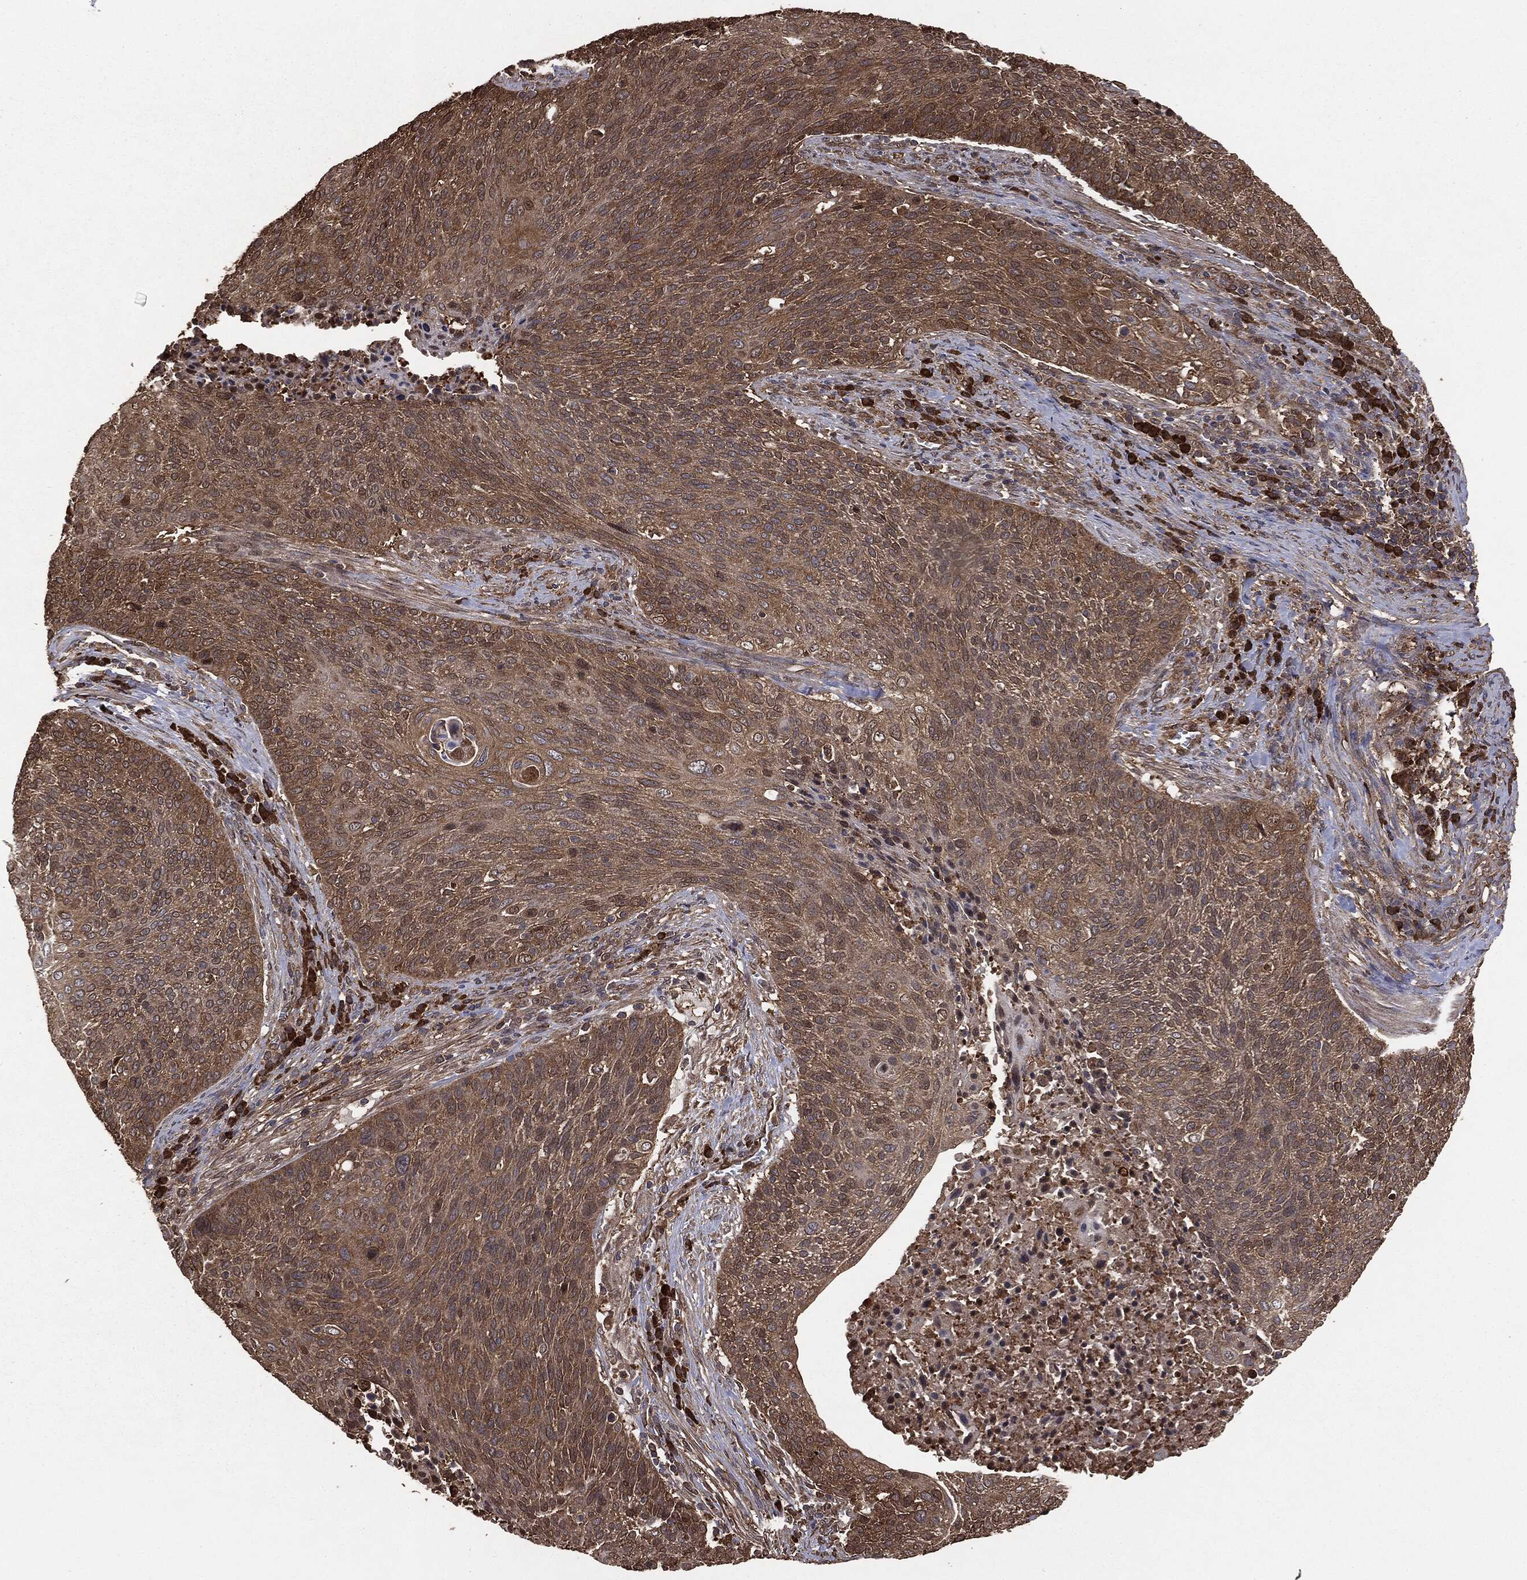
{"staining": {"intensity": "moderate", "quantity": ">75%", "location": "cytoplasmic/membranous"}, "tissue": "cervical cancer", "cell_type": "Tumor cells", "image_type": "cancer", "snomed": [{"axis": "morphology", "description": "Squamous cell carcinoma, NOS"}, {"axis": "topography", "description": "Cervix"}], "caption": "Cervical cancer stained with DAB immunohistochemistry (IHC) demonstrates medium levels of moderate cytoplasmic/membranous expression in about >75% of tumor cells. (IHC, brightfield microscopy, high magnification).", "gene": "NME1", "patient": {"sex": "female", "age": 31}}